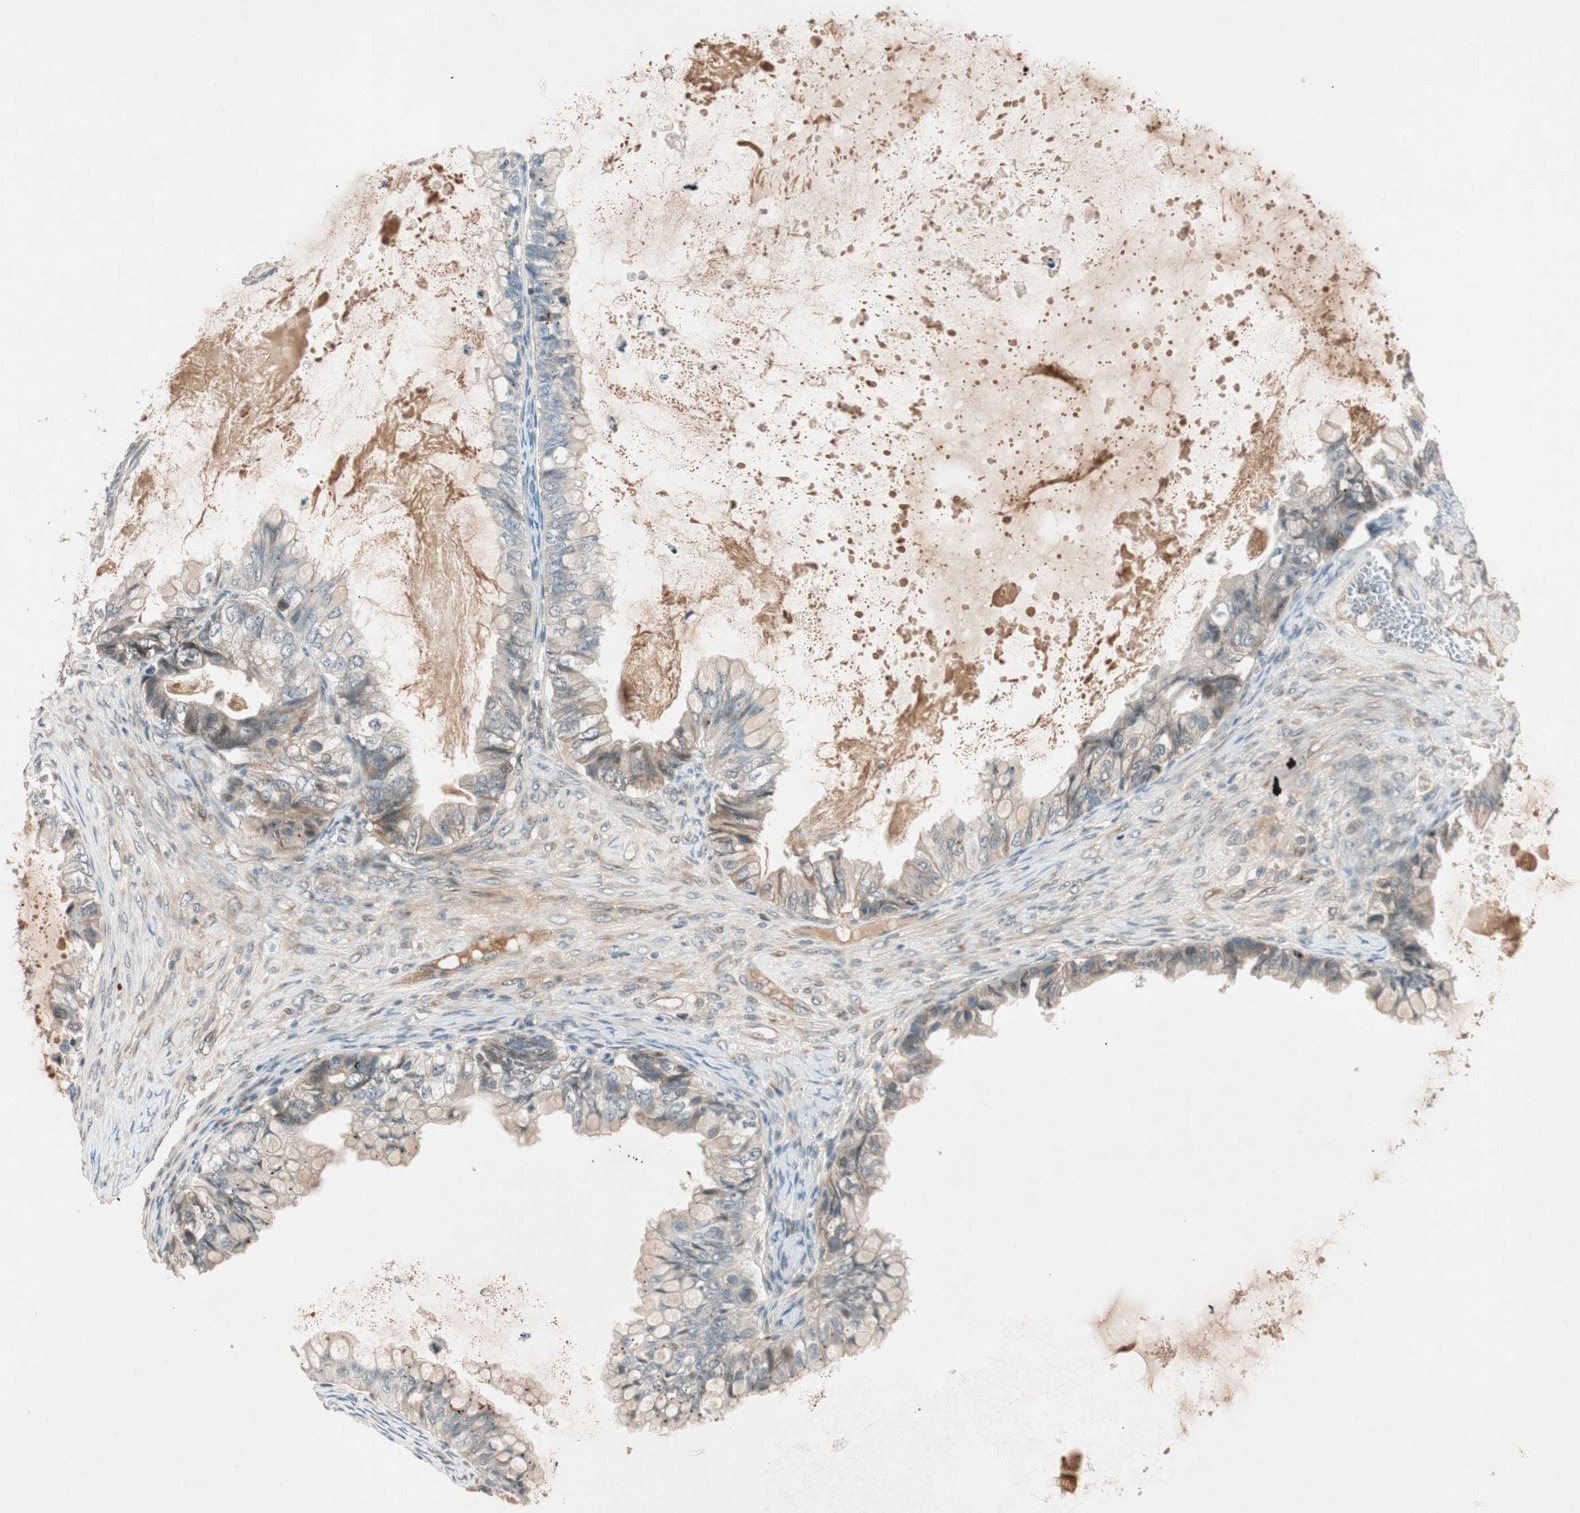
{"staining": {"intensity": "weak", "quantity": "<25%", "location": "cytoplasmic/membranous"}, "tissue": "ovarian cancer", "cell_type": "Tumor cells", "image_type": "cancer", "snomed": [{"axis": "morphology", "description": "Cystadenocarcinoma, mucinous, NOS"}, {"axis": "topography", "description": "Ovary"}], "caption": "IHC micrograph of human ovarian mucinous cystadenocarcinoma stained for a protein (brown), which demonstrates no positivity in tumor cells.", "gene": "EPHA6", "patient": {"sex": "female", "age": 80}}